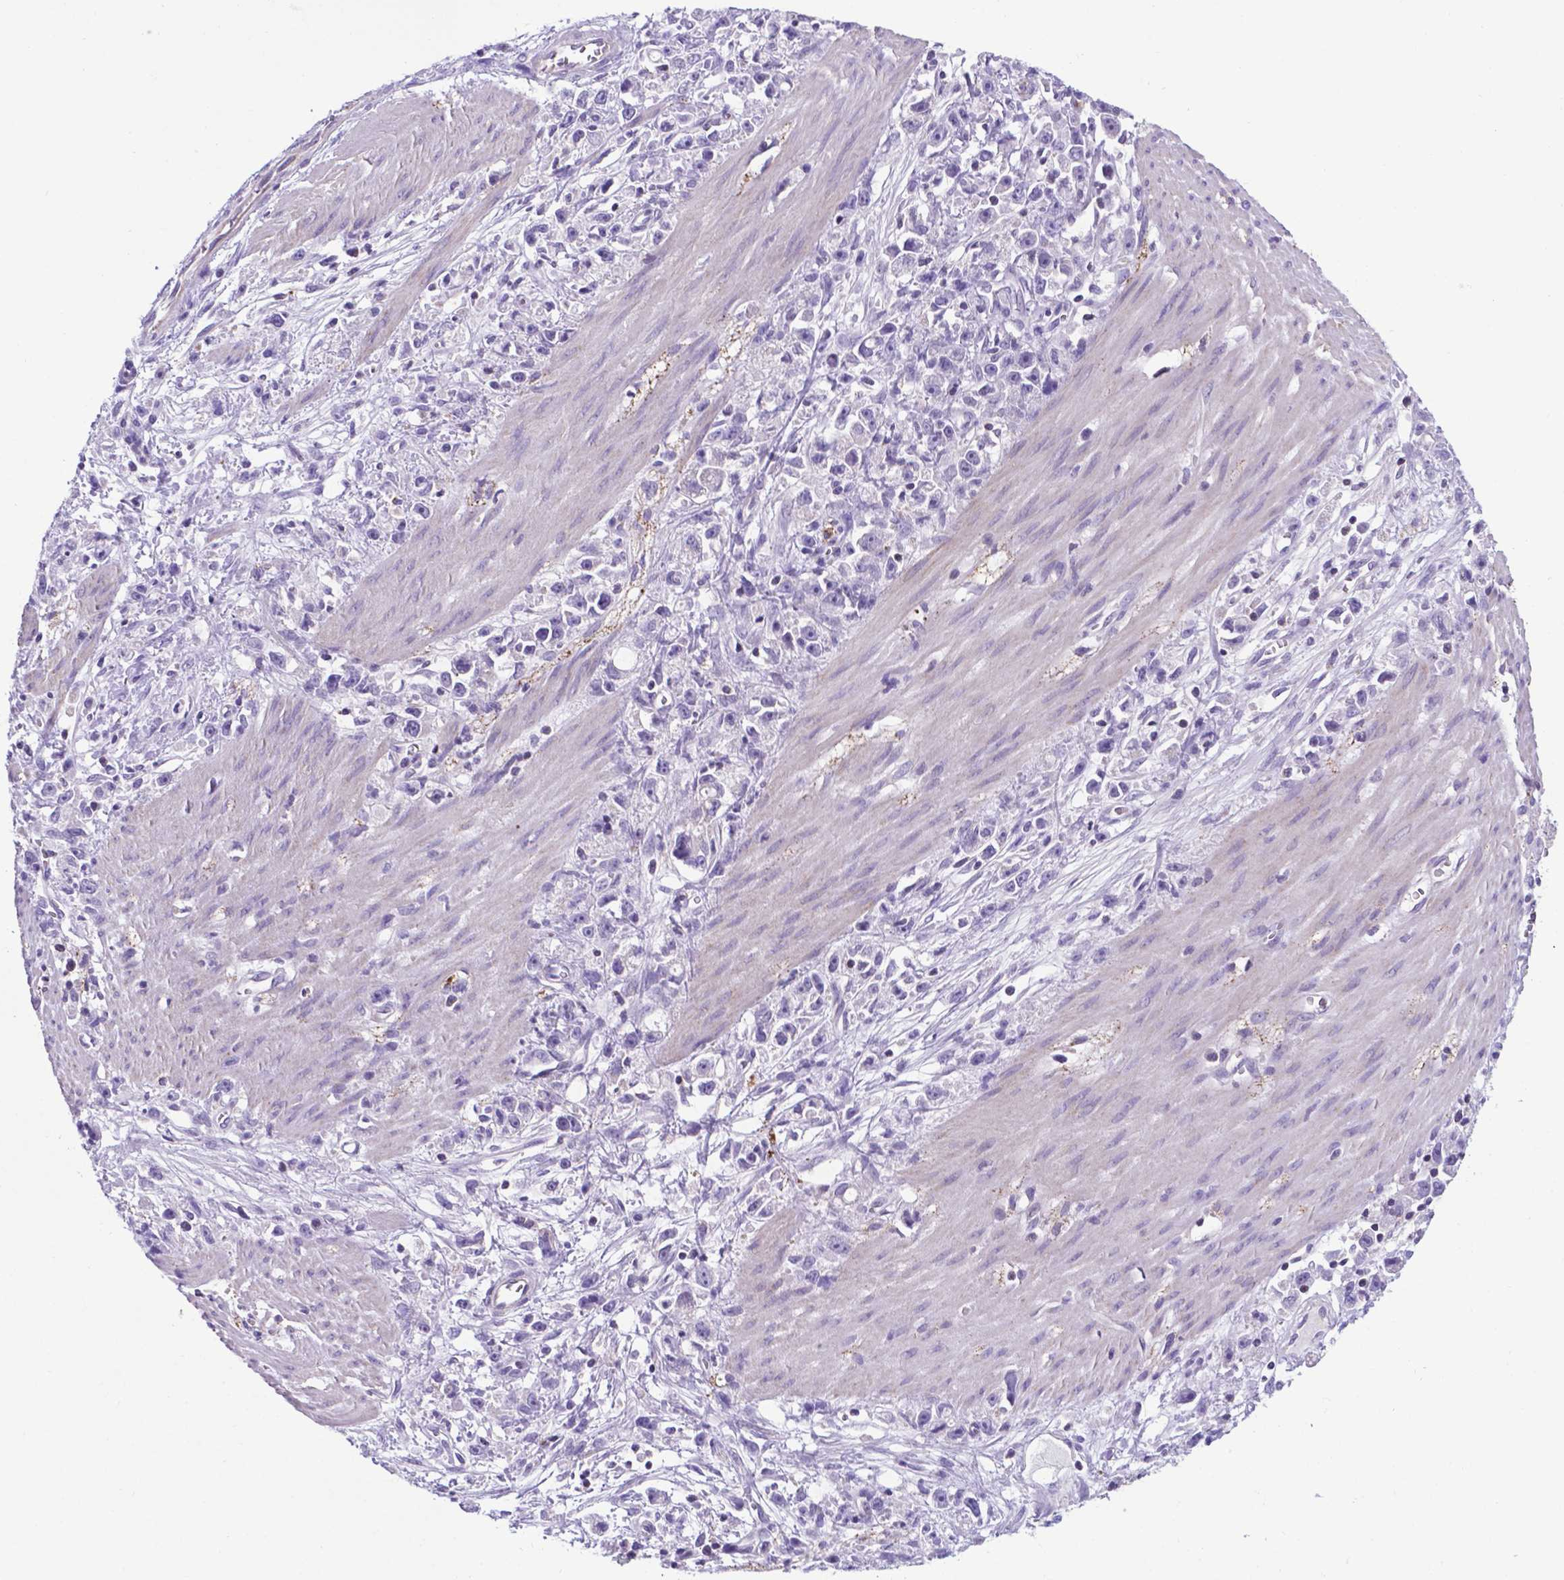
{"staining": {"intensity": "negative", "quantity": "none", "location": "none"}, "tissue": "stomach cancer", "cell_type": "Tumor cells", "image_type": "cancer", "snomed": [{"axis": "morphology", "description": "Adenocarcinoma, NOS"}, {"axis": "topography", "description": "Stomach"}], "caption": "Tumor cells show no significant positivity in stomach adenocarcinoma.", "gene": "POU3F3", "patient": {"sex": "female", "age": 59}}